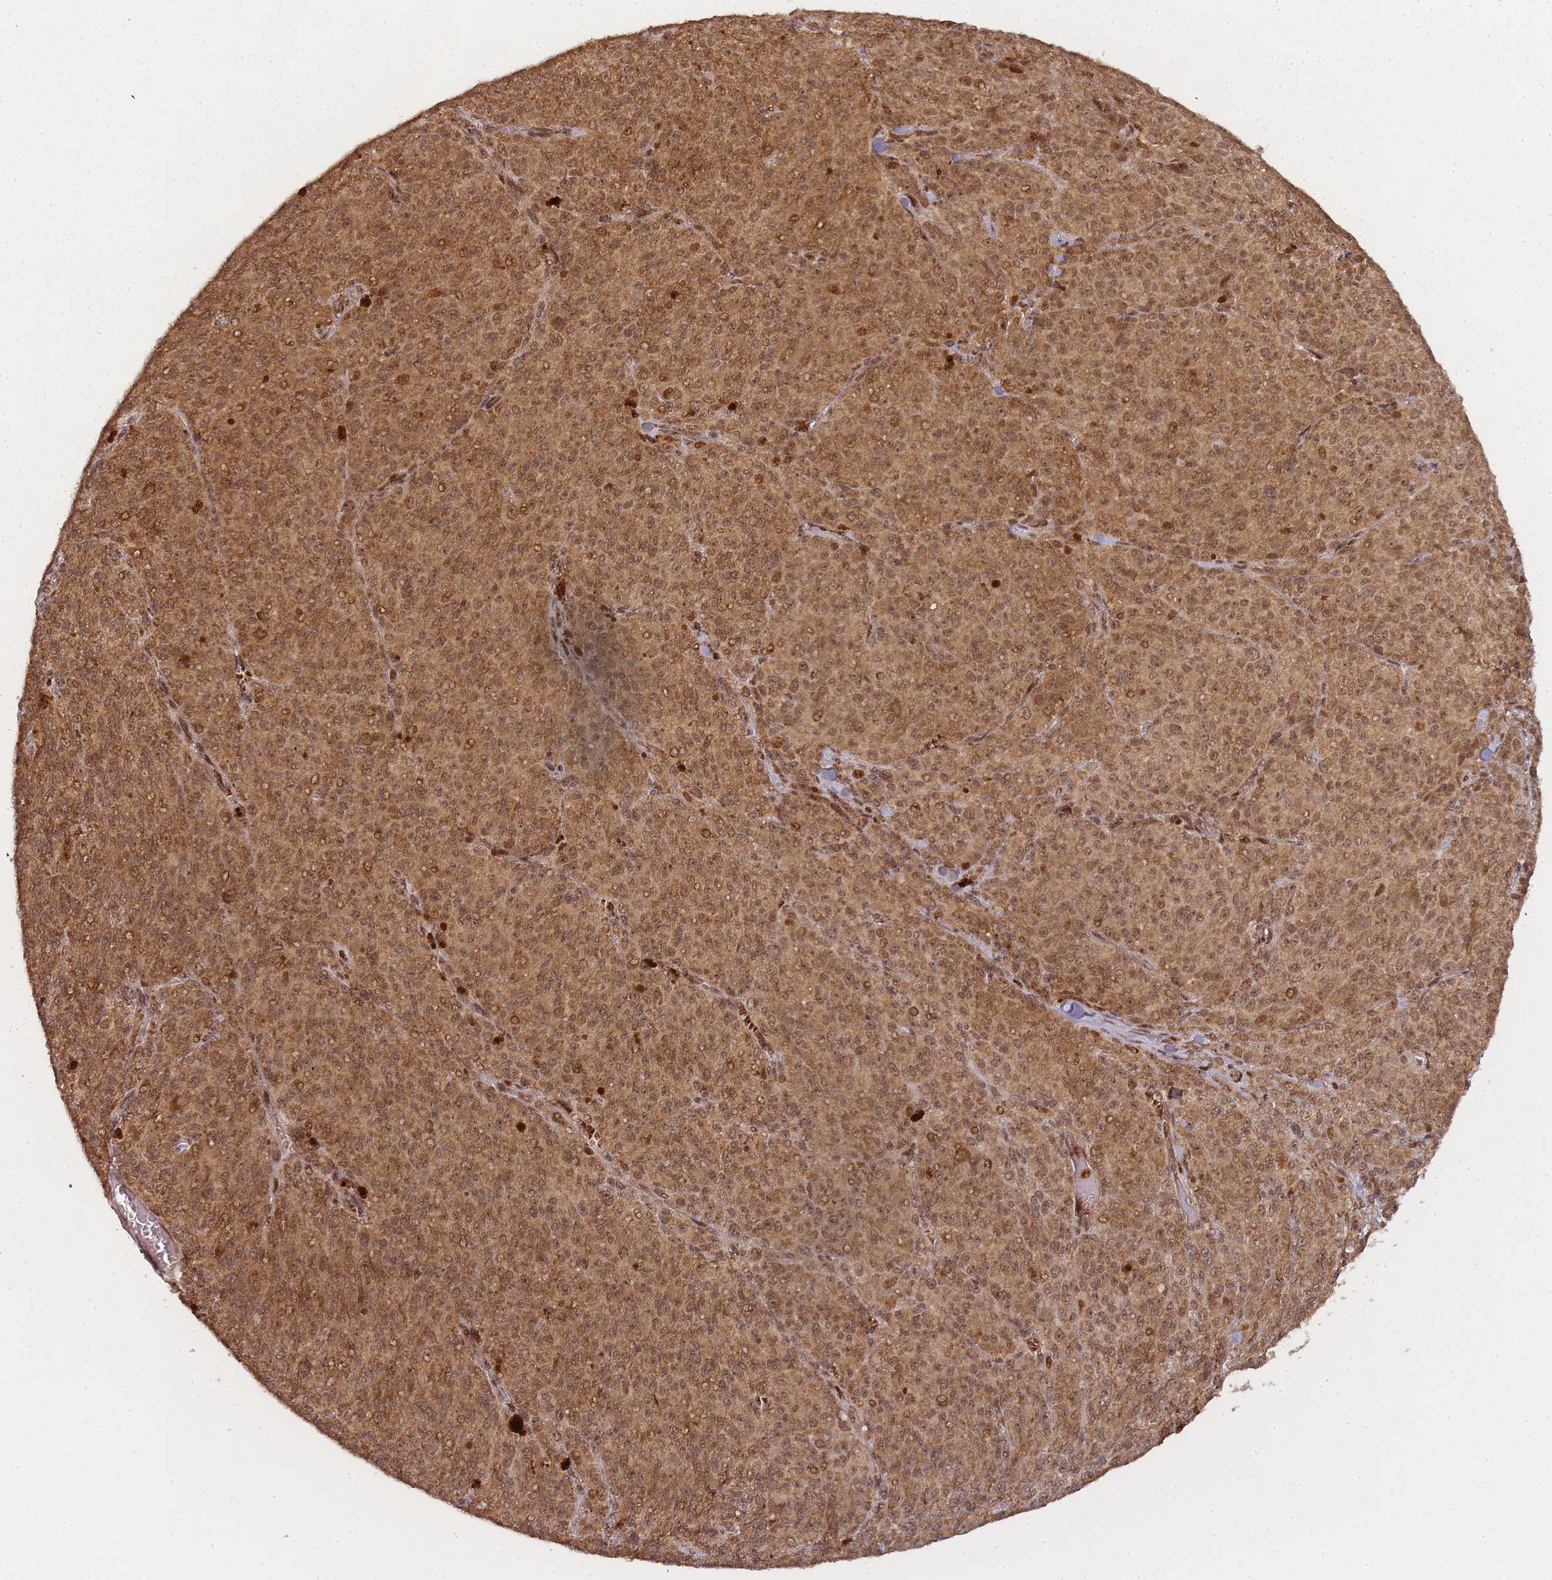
{"staining": {"intensity": "moderate", "quantity": ">75%", "location": "cytoplasmic/membranous,nuclear"}, "tissue": "melanoma", "cell_type": "Tumor cells", "image_type": "cancer", "snomed": [{"axis": "morphology", "description": "Malignant melanoma, NOS"}, {"axis": "topography", "description": "Skin"}], "caption": "A high-resolution image shows immunohistochemistry (IHC) staining of melanoma, which shows moderate cytoplasmic/membranous and nuclear positivity in about >75% of tumor cells. The protein of interest is shown in brown color, while the nuclei are stained blue.", "gene": "ZNF497", "patient": {"sex": "female", "age": 52}}